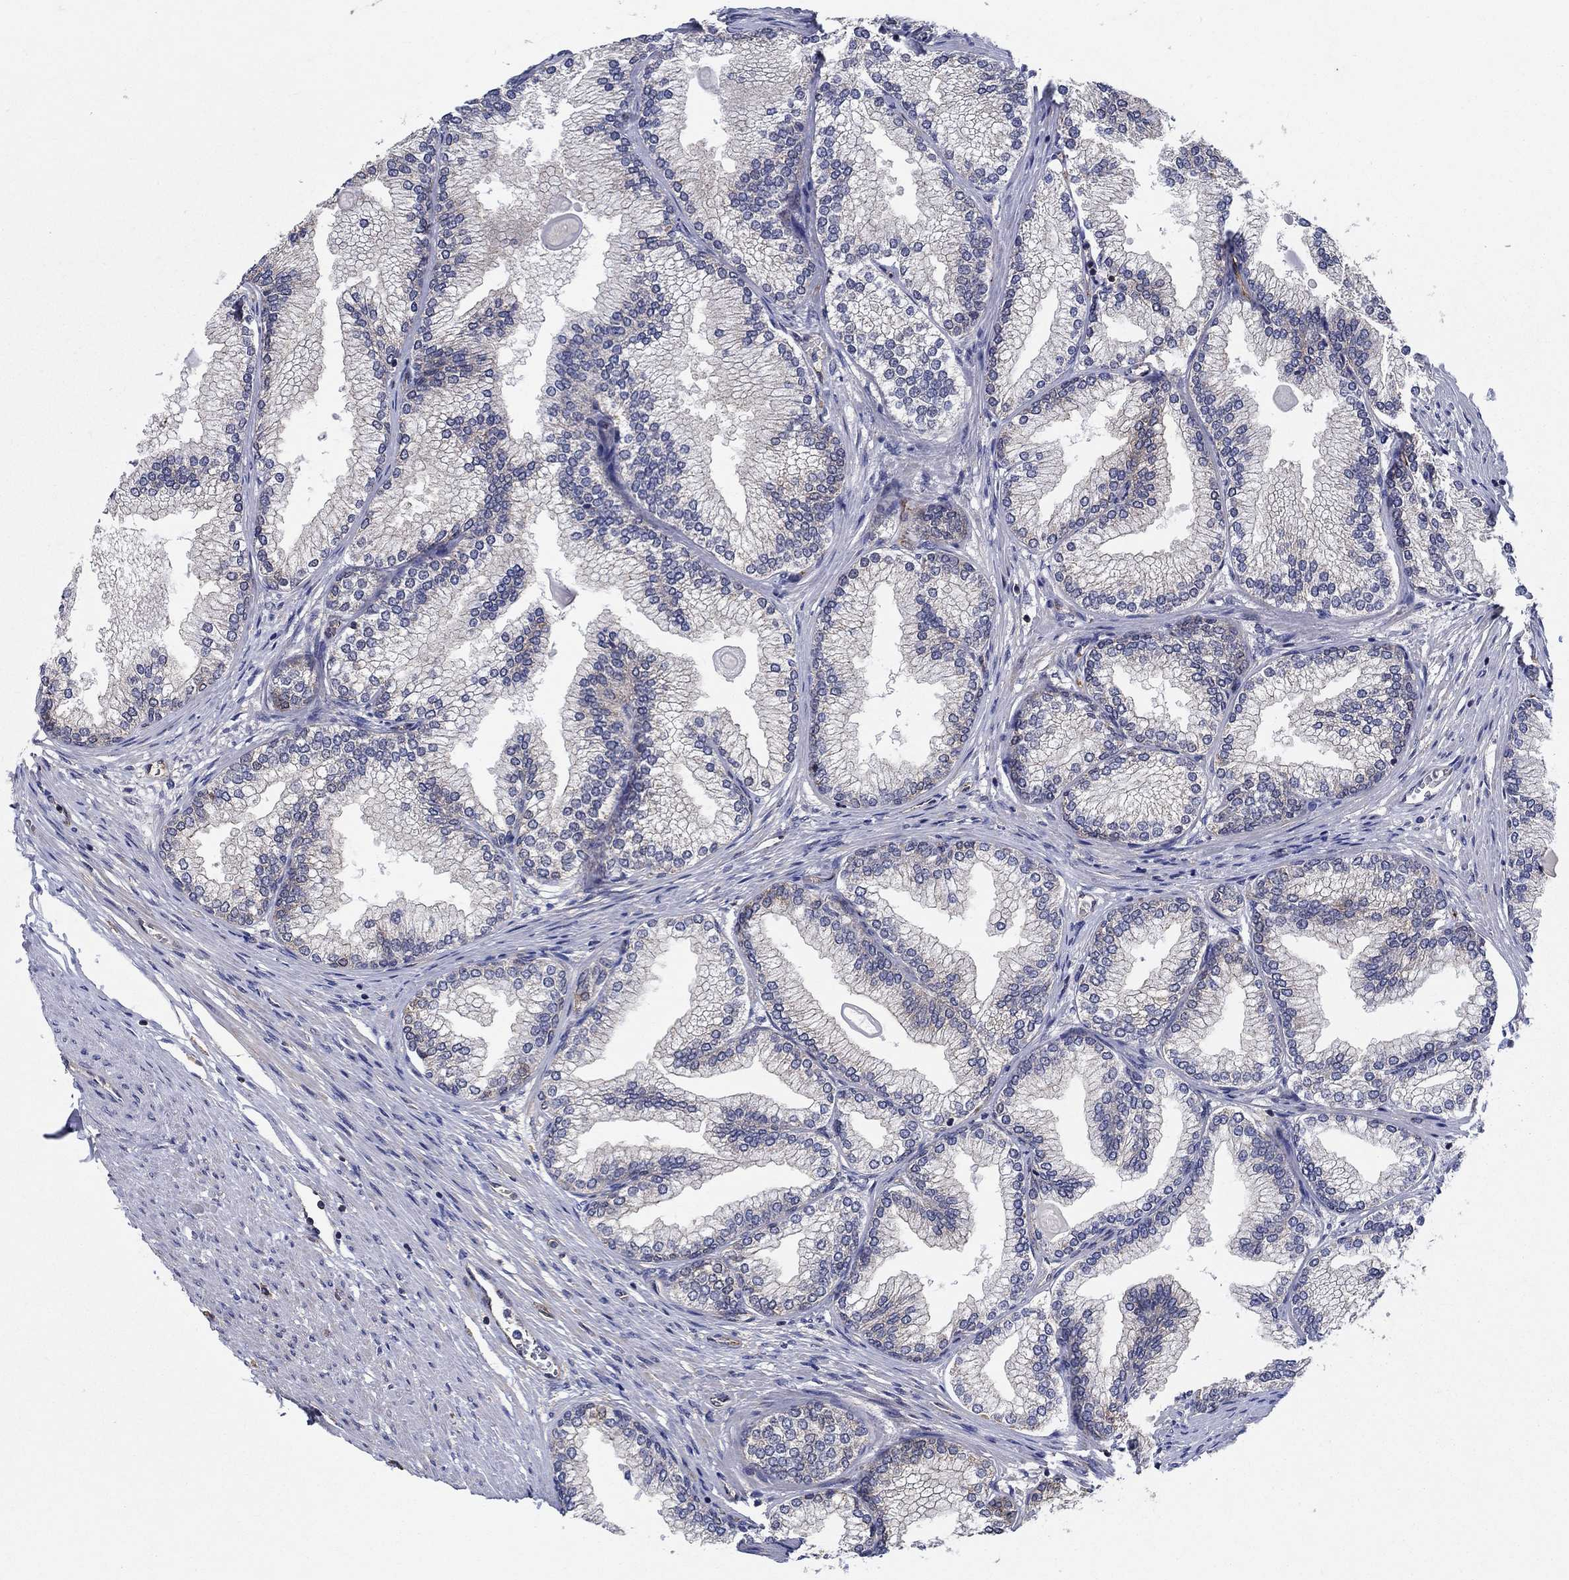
{"staining": {"intensity": "strong", "quantity": "<25%", "location": "cytoplasmic/membranous"}, "tissue": "prostate", "cell_type": "Glandular cells", "image_type": "normal", "snomed": [{"axis": "morphology", "description": "Normal tissue, NOS"}, {"axis": "topography", "description": "Prostate"}], "caption": "A photomicrograph of human prostate stained for a protein exhibits strong cytoplasmic/membranous brown staining in glandular cells.", "gene": "AGFG2", "patient": {"sex": "male", "age": 72}}